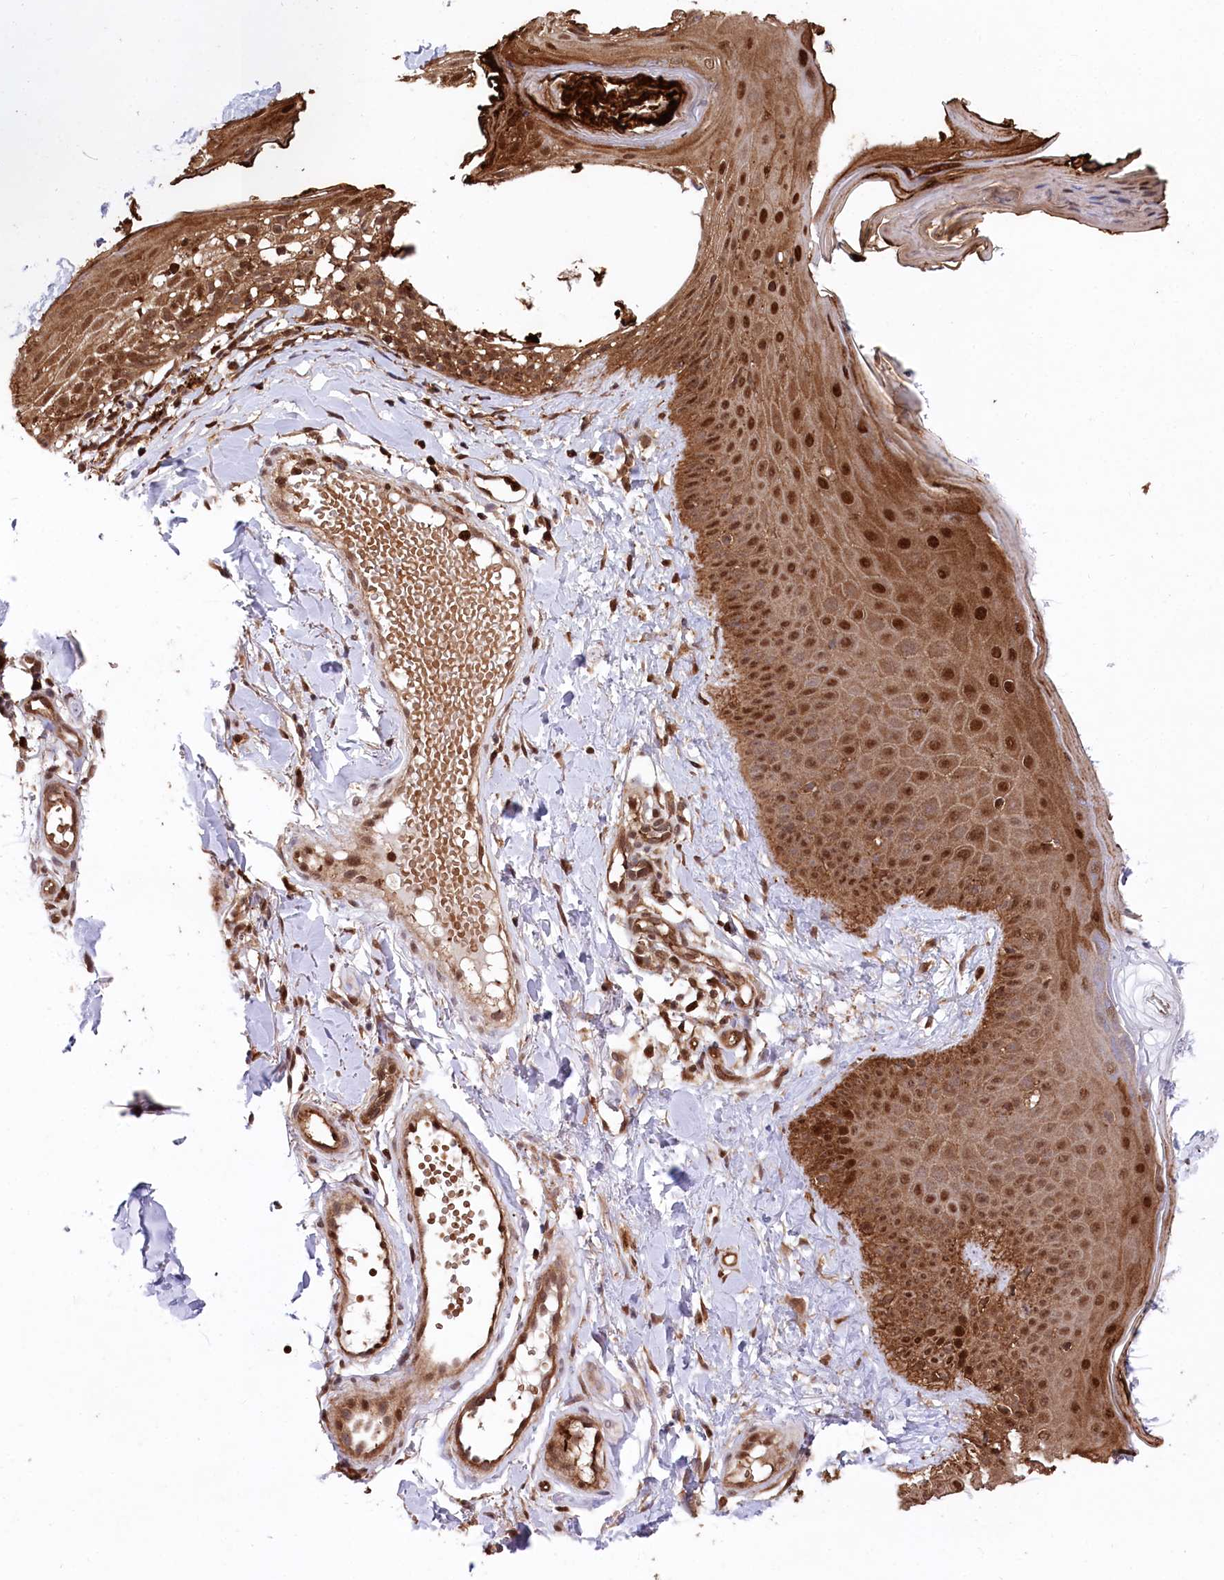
{"staining": {"intensity": "strong", "quantity": ">75%", "location": "cytoplasmic/membranous,nuclear"}, "tissue": "skin", "cell_type": "Fibroblasts", "image_type": "normal", "snomed": [{"axis": "morphology", "description": "Normal tissue, NOS"}, {"axis": "topography", "description": "Skin"}], "caption": "Immunohistochemistry (IHC) staining of normal skin, which displays high levels of strong cytoplasmic/membranous,nuclear positivity in about >75% of fibroblasts indicating strong cytoplasmic/membranous,nuclear protein positivity. The staining was performed using DAB (3,3'-diaminobenzidine) (brown) for protein detection and nuclei were counterstained in hematoxylin (blue).", "gene": "LSG1", "patient": {"sex": "male", "age": 52}}